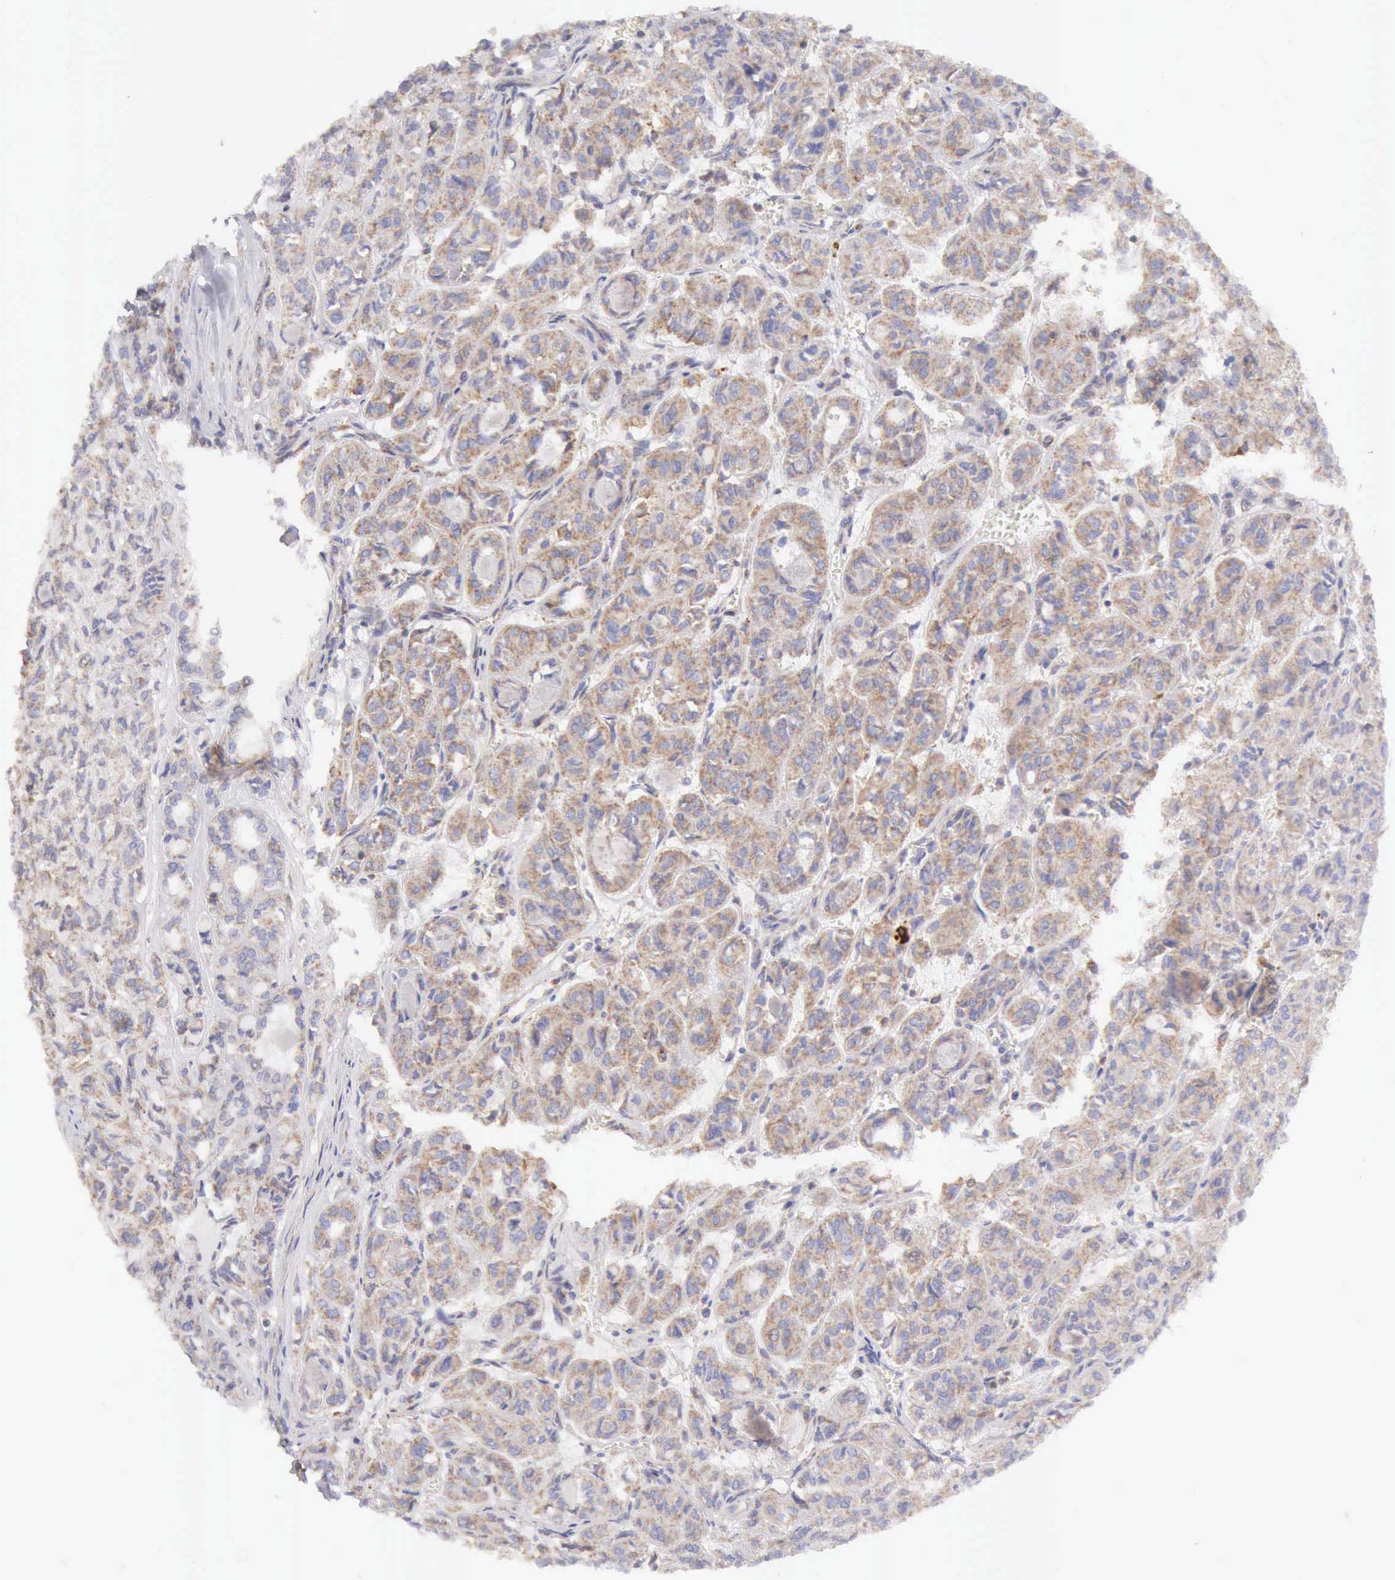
{"staining": {"intensity": "weak", "quantity": "25%-75%", "location": "cytoplasmic/membranous"}, "tissue": "thyroid cancer", "cell_type": "Tumor cells", "image_type": "cancer", "snomed": [{"axis": "morphology", "description": "Follicular adenoma carcinoma, NOS"}, {"axis": "topography", "description": "Thyroid gland"}], "caption": "The micrograph reveals staining of follicular adenoma carcinoma (thyroid), revealing weak cytoplasmic/membranous protein expression (brown color) within tumor cells.", "gene": "ARHGAP4", "patient": {"sex": "female", "age": 71}}